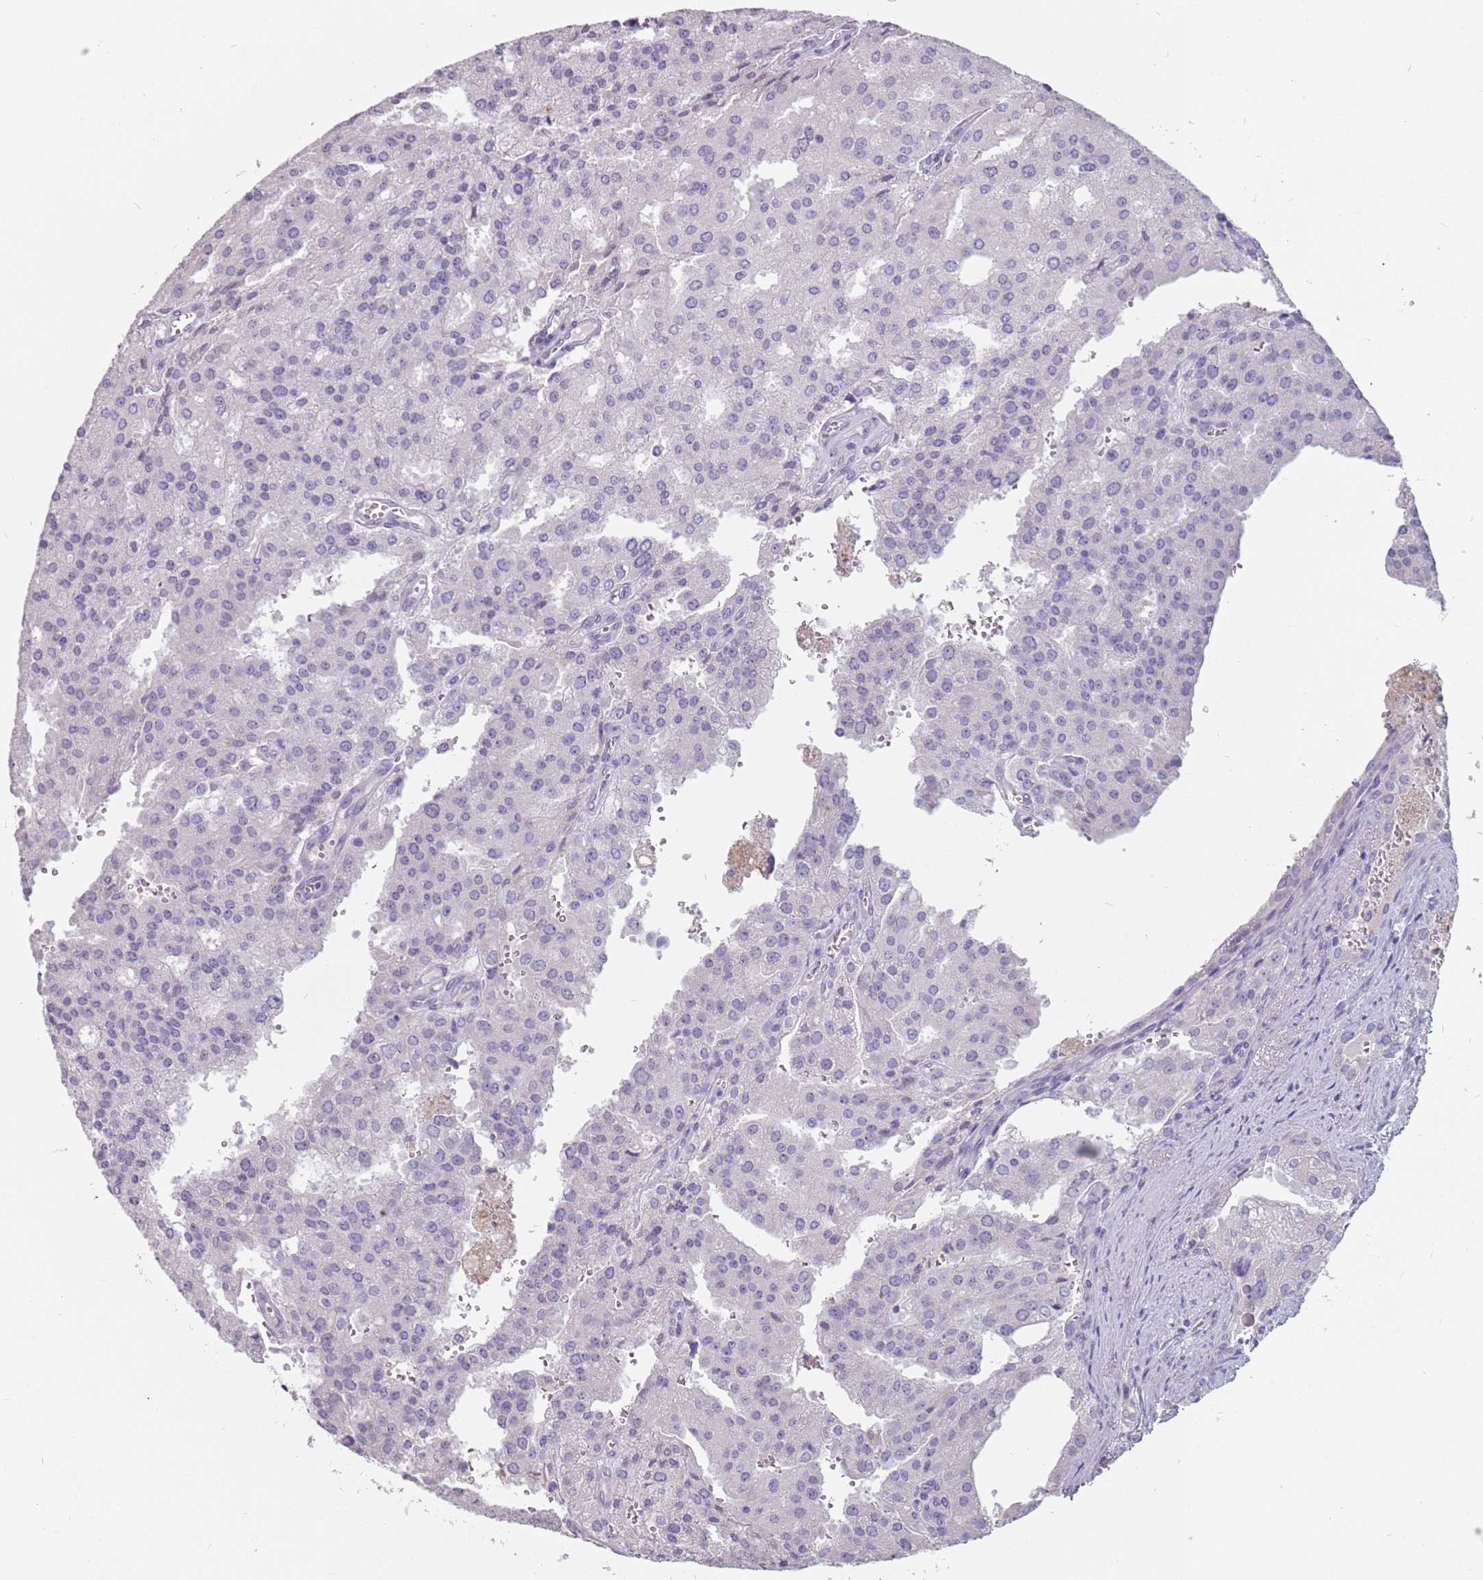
{"staining": {"intensity": "negative", "quantity": "none", "location": "none"}, "tissue": "prostate cancer", "cell_type": "Tumor cells", "image_type": "cancer", "snomed": [{"axis": "morphology", "description": "Adenocarcinoma, High grade"}, {"axis": "topography", "description": "Prostate"}], "caption": "Immunohistochemical staining of prostate cancer reveals no significant staining in tumor cells. The staining is performed using DAB (3,3'-diaminobenzidine) brown chromogen with nuclei counter-stained in using hematoxylin.", "gene": "CEP19", "patient": {"sex": "male", "age": 68}}